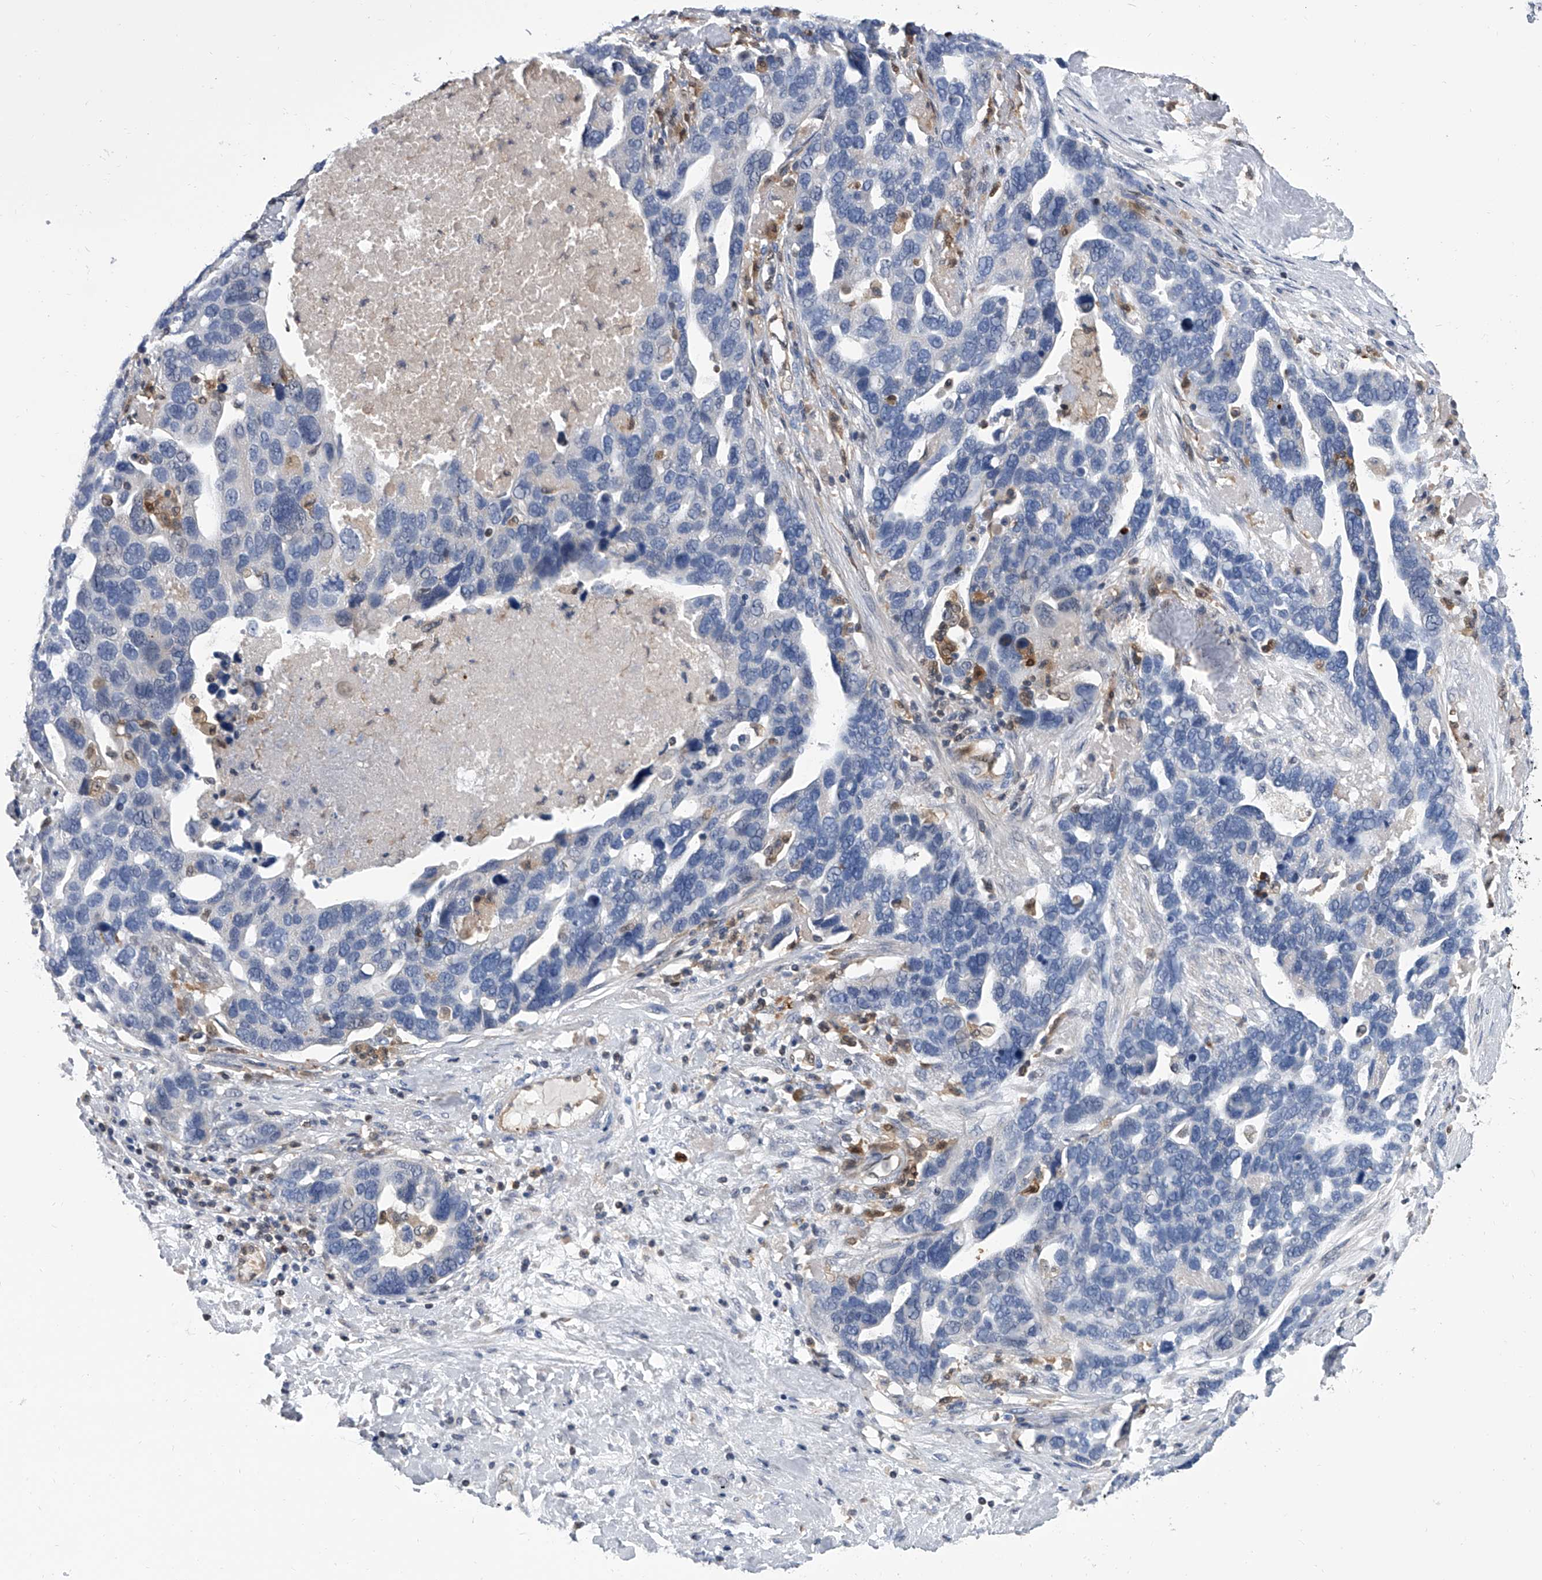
{"staining": {"intensity": "negative", "quantity": "none", "location": "none"}, "tissue": "ovarian cancer", "cell_type": "Tumor cells", "image_type": "cancer", "snomed": [{"axis": "morphology", "description": "Cystadenocarcinoma, serous, NOS"}, {"axis": "topography", "description": "Ovary"}], "caption": "Tumor cells are negative for protein expression in human serous cystadenocarcinoma (ovarian).", "gene": "SERPINB9", "patient": {"sex": "female", "age": 54}}